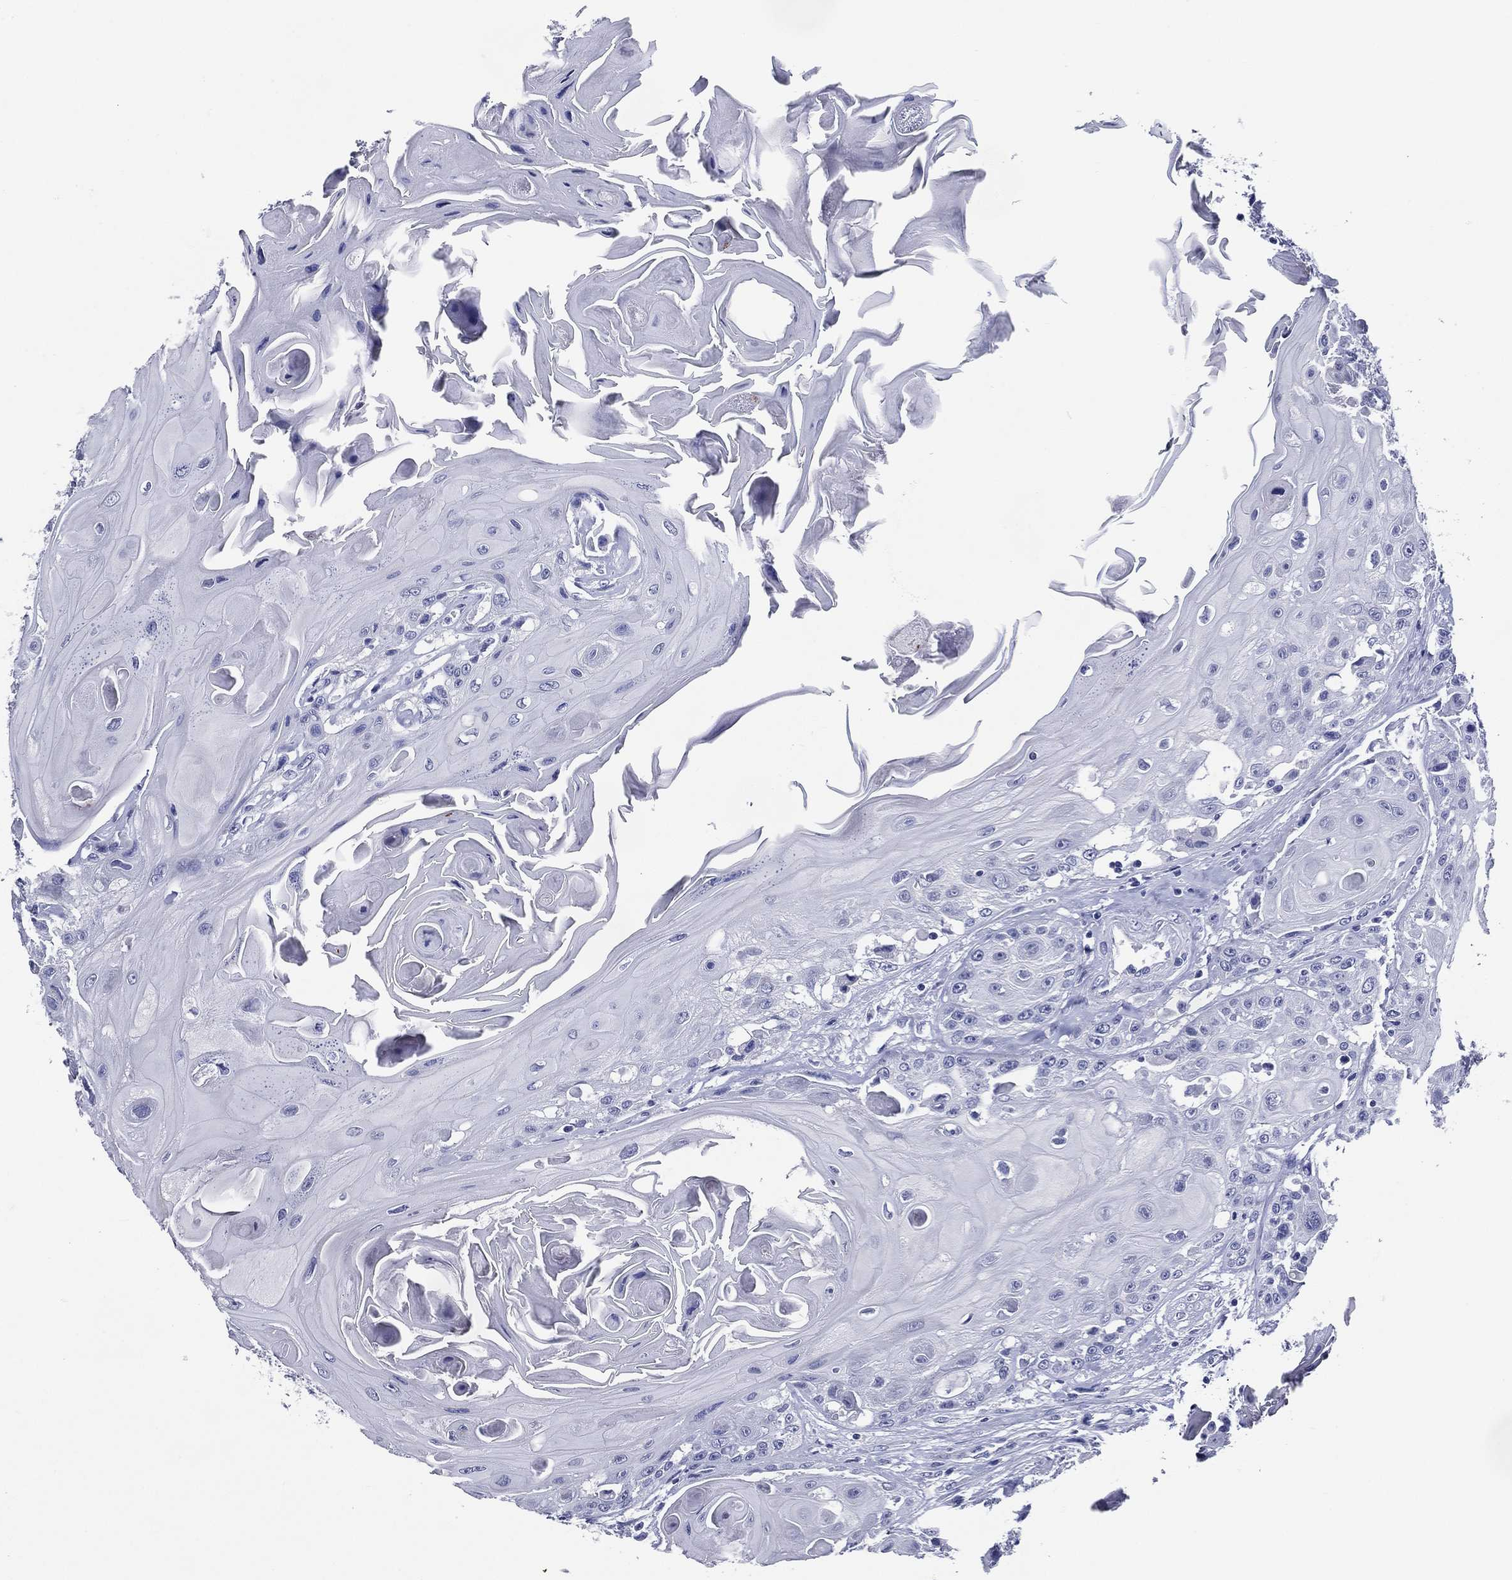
{"staining": {"intensity": "negative", "quantity": "none", "location": "none"}, "tissue": "head and neck cancer", "cell_type": "Tumor cells", "image_type": "cancer", "snomed": [{"axis": "morphology", "description": "Squamous cell carcinoma, NOS"}, {"axis": "topography", "description": "Head-Neck"}], "caption": "There is no significant expression in tumor cells of head and neck cancer (squamous cell carcinoma).", "gene": "ACE2", "patient": {"sex": "female", "age": 59}}